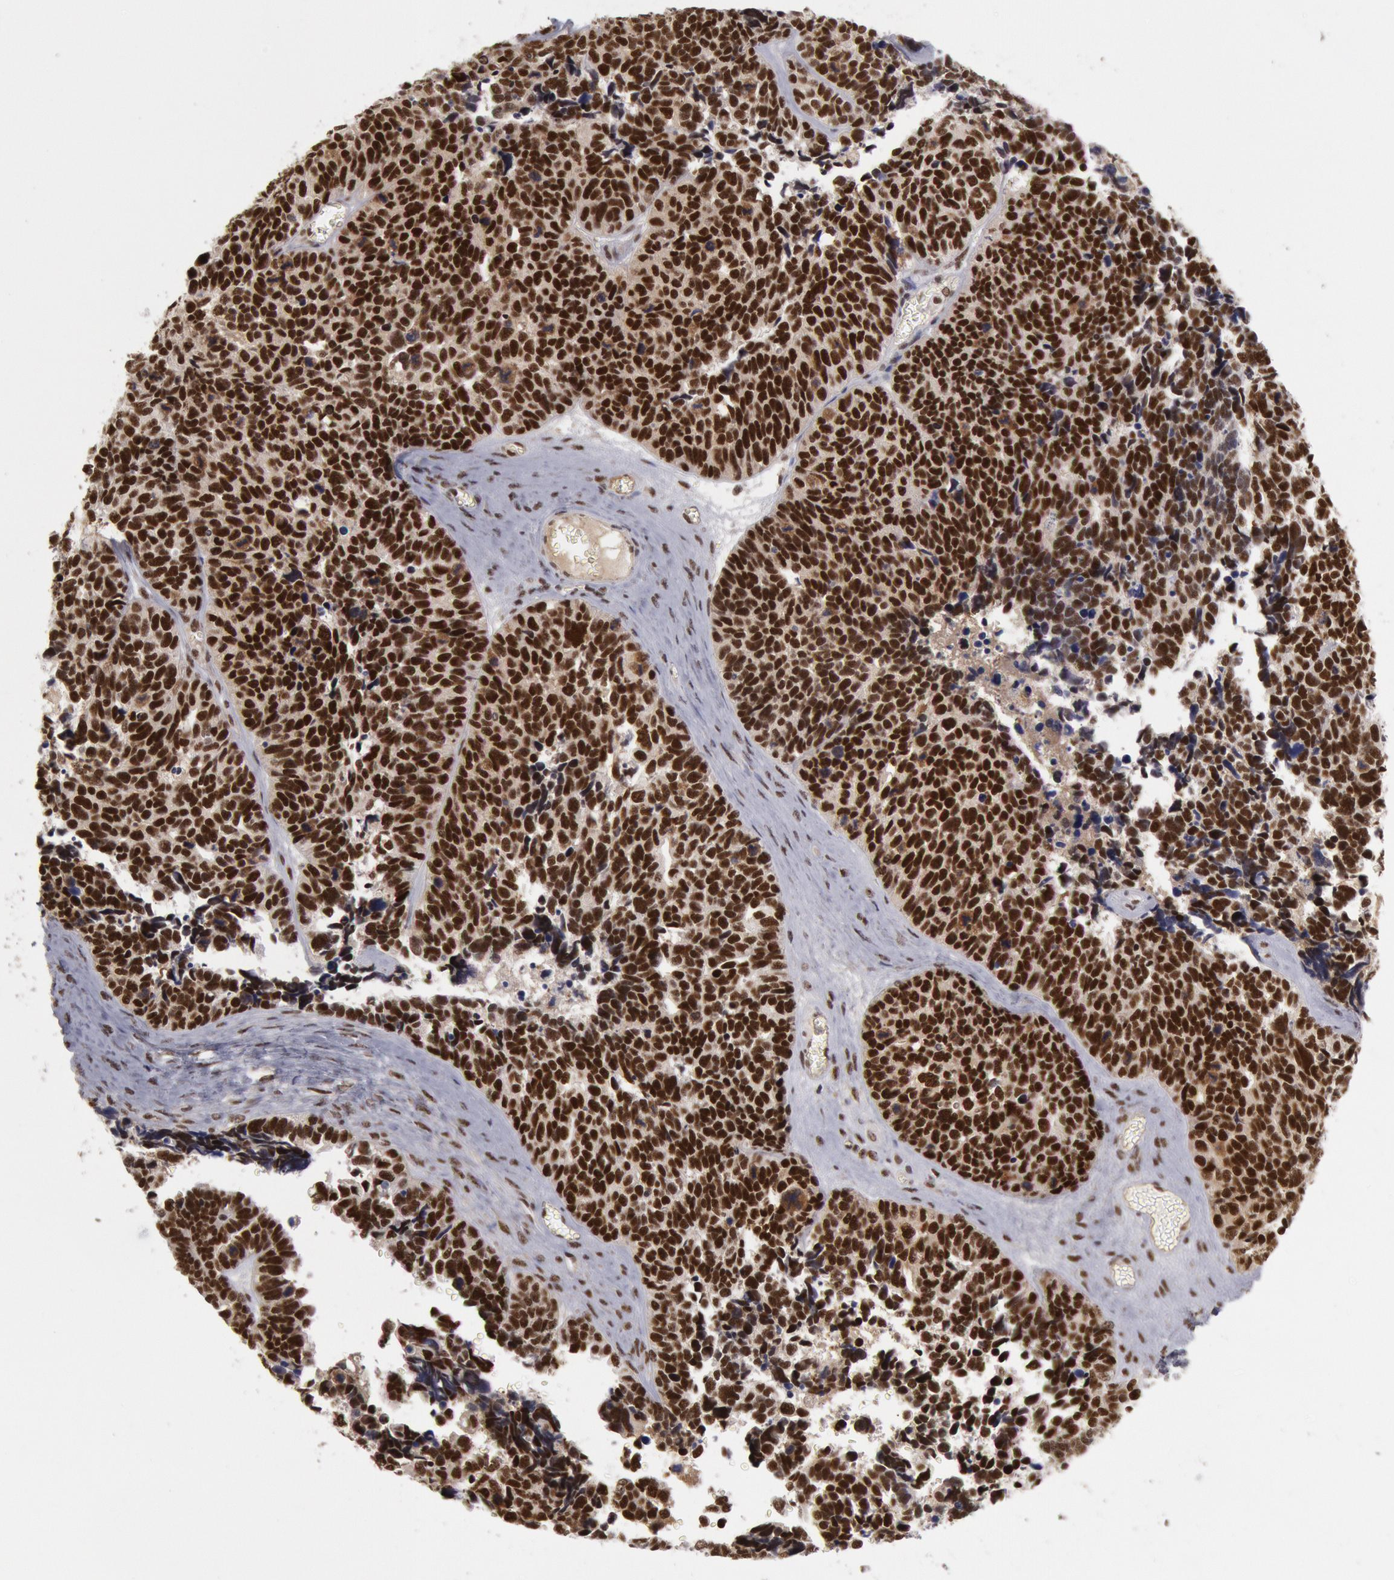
{"staining": {"intensity": "strong", "quantity": ">75%", "location": "nuclear"}, "tissue": "ovarian cancer", "cell_type": "Tumor cells", "image_type": "cancer", "snomed": [{"axis": "morphology", "description": "Cystadenocarcinoma, serous, NOS"}, {"axis": "topography", "description": "Ovary"}], "caption": "This is a micrograph of immunohistochemistry (IHC) staining of ovarian cancer (serous cystadenocarcinoma), which shows strong positivity in the nuclear of tumor cells.", "gene": "PPP4R3B", "patient": {"sex": "female", "age": 77}}